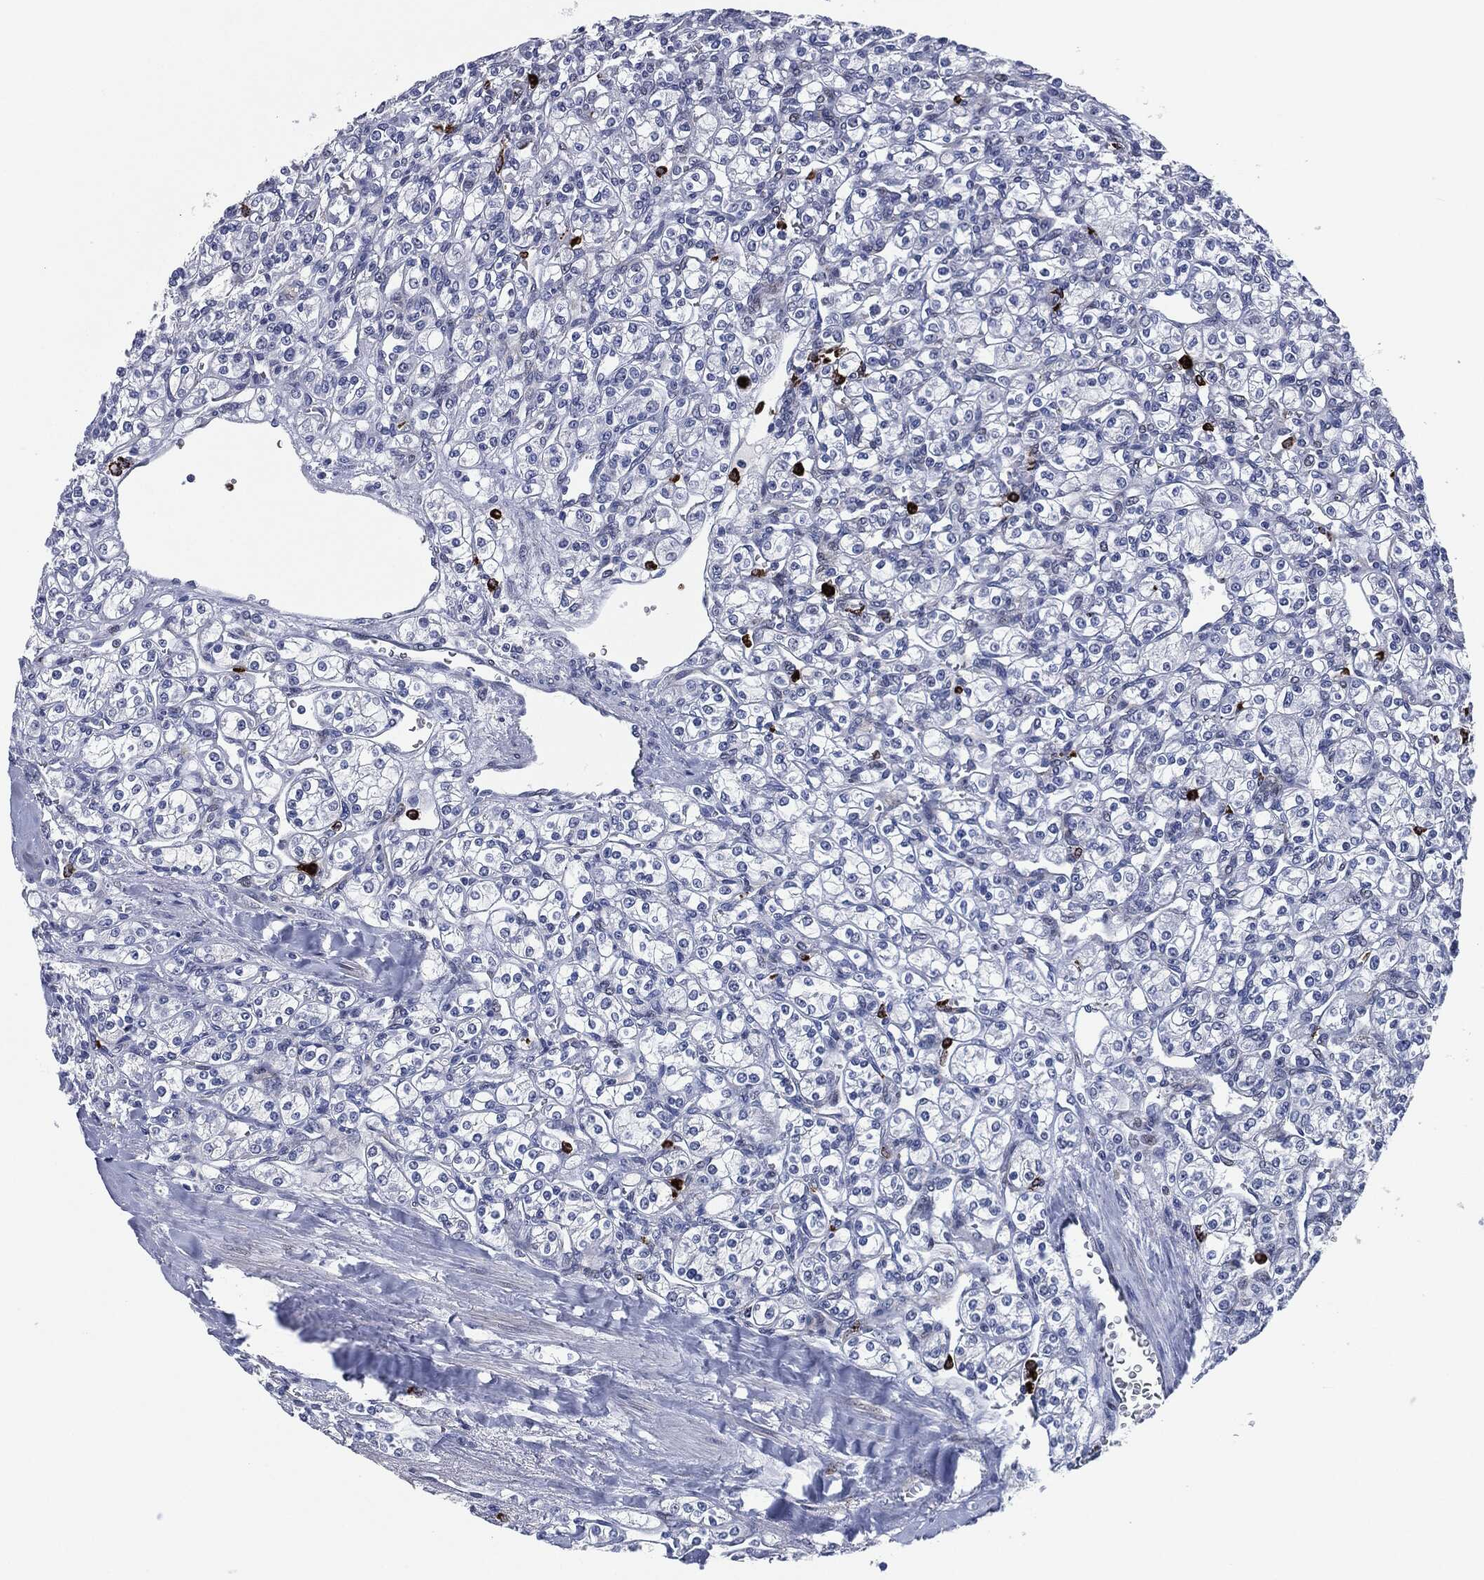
{"staining": {"intensity": "negative", "quantity": "none", "location": "none"}, "tissue": "renal cancer", "cell_type": "Tumor cells", "image_type": "cancer", "snomed": [{"axis": "morphology", "description": "Adenocarcinoma, NOS"}, {"axis": "topography", "description": "Kidney"}], "caption": "DAB immunohistochemical staining of renal cancer (adenocarcinoma) shows no significant staining in tumor cells. (Stains: DAB immunohistochemistry with hematoxylin counter stain, Microscopy: brightfield microscopy at high magnification).", "gene": "MPO", "patient": {"sex": "male", "age": 77}}